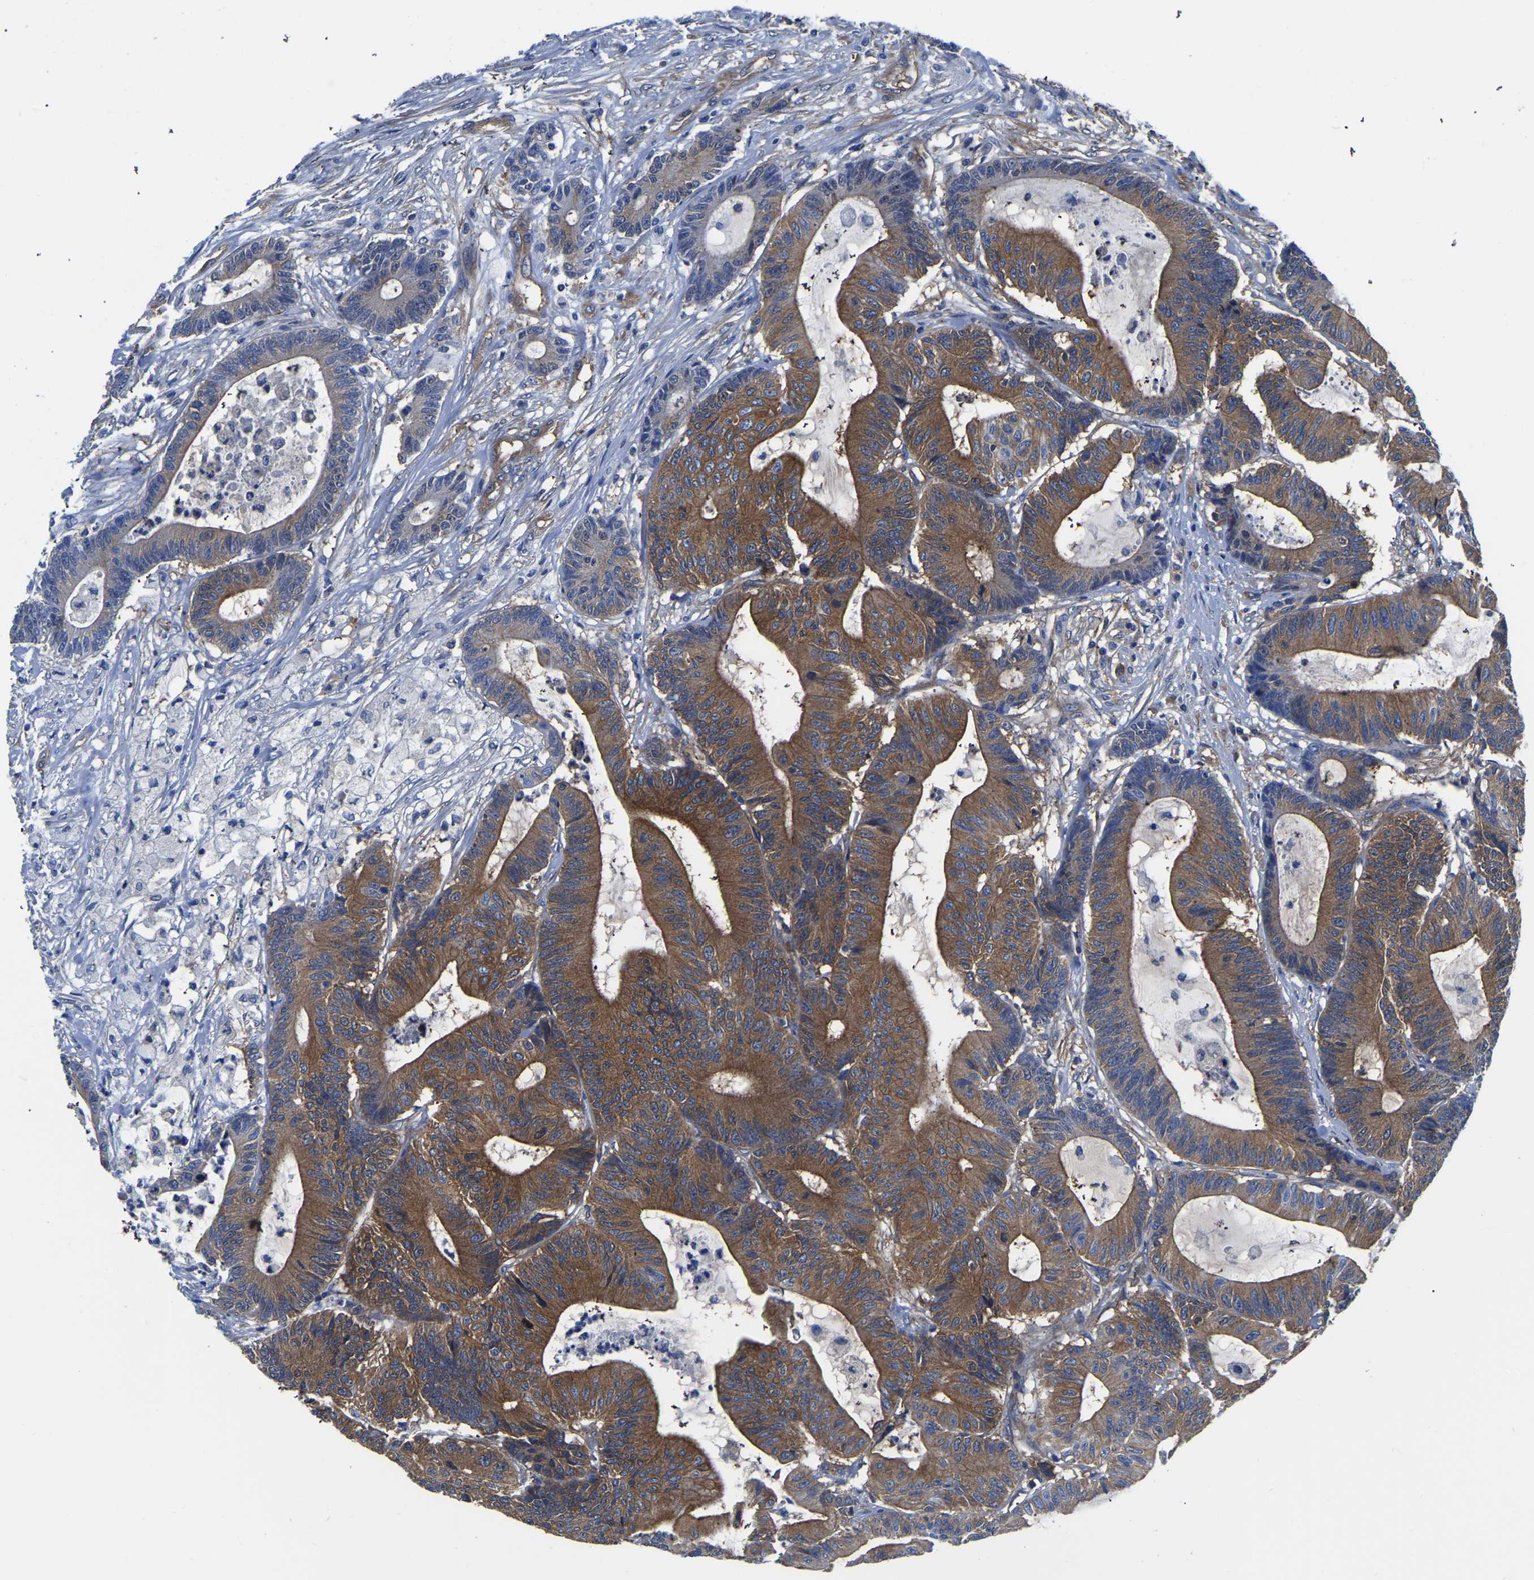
{"staining": {"intensity": "moderate", "quantity": ">75%", "location": "cytoplasmic/membranous"}, "tissue": "colorectal cancer", "cell_type": "Tumor cells", "image_type": "cancer", "snomed": [{"axis": "morphology", "description": "Adenocarcinoma, NOS"}, {"axis": "topography", "description": "Colon"}], "caption": "Colorectal adenocarcinoma was stained to show a protein in brown. There is medium levels of moderate cytoplasmic/membranous expression in approximately >75% of tumor cells.", "gene": "TFG", "patient": {"sex": "female", "age": 84}}